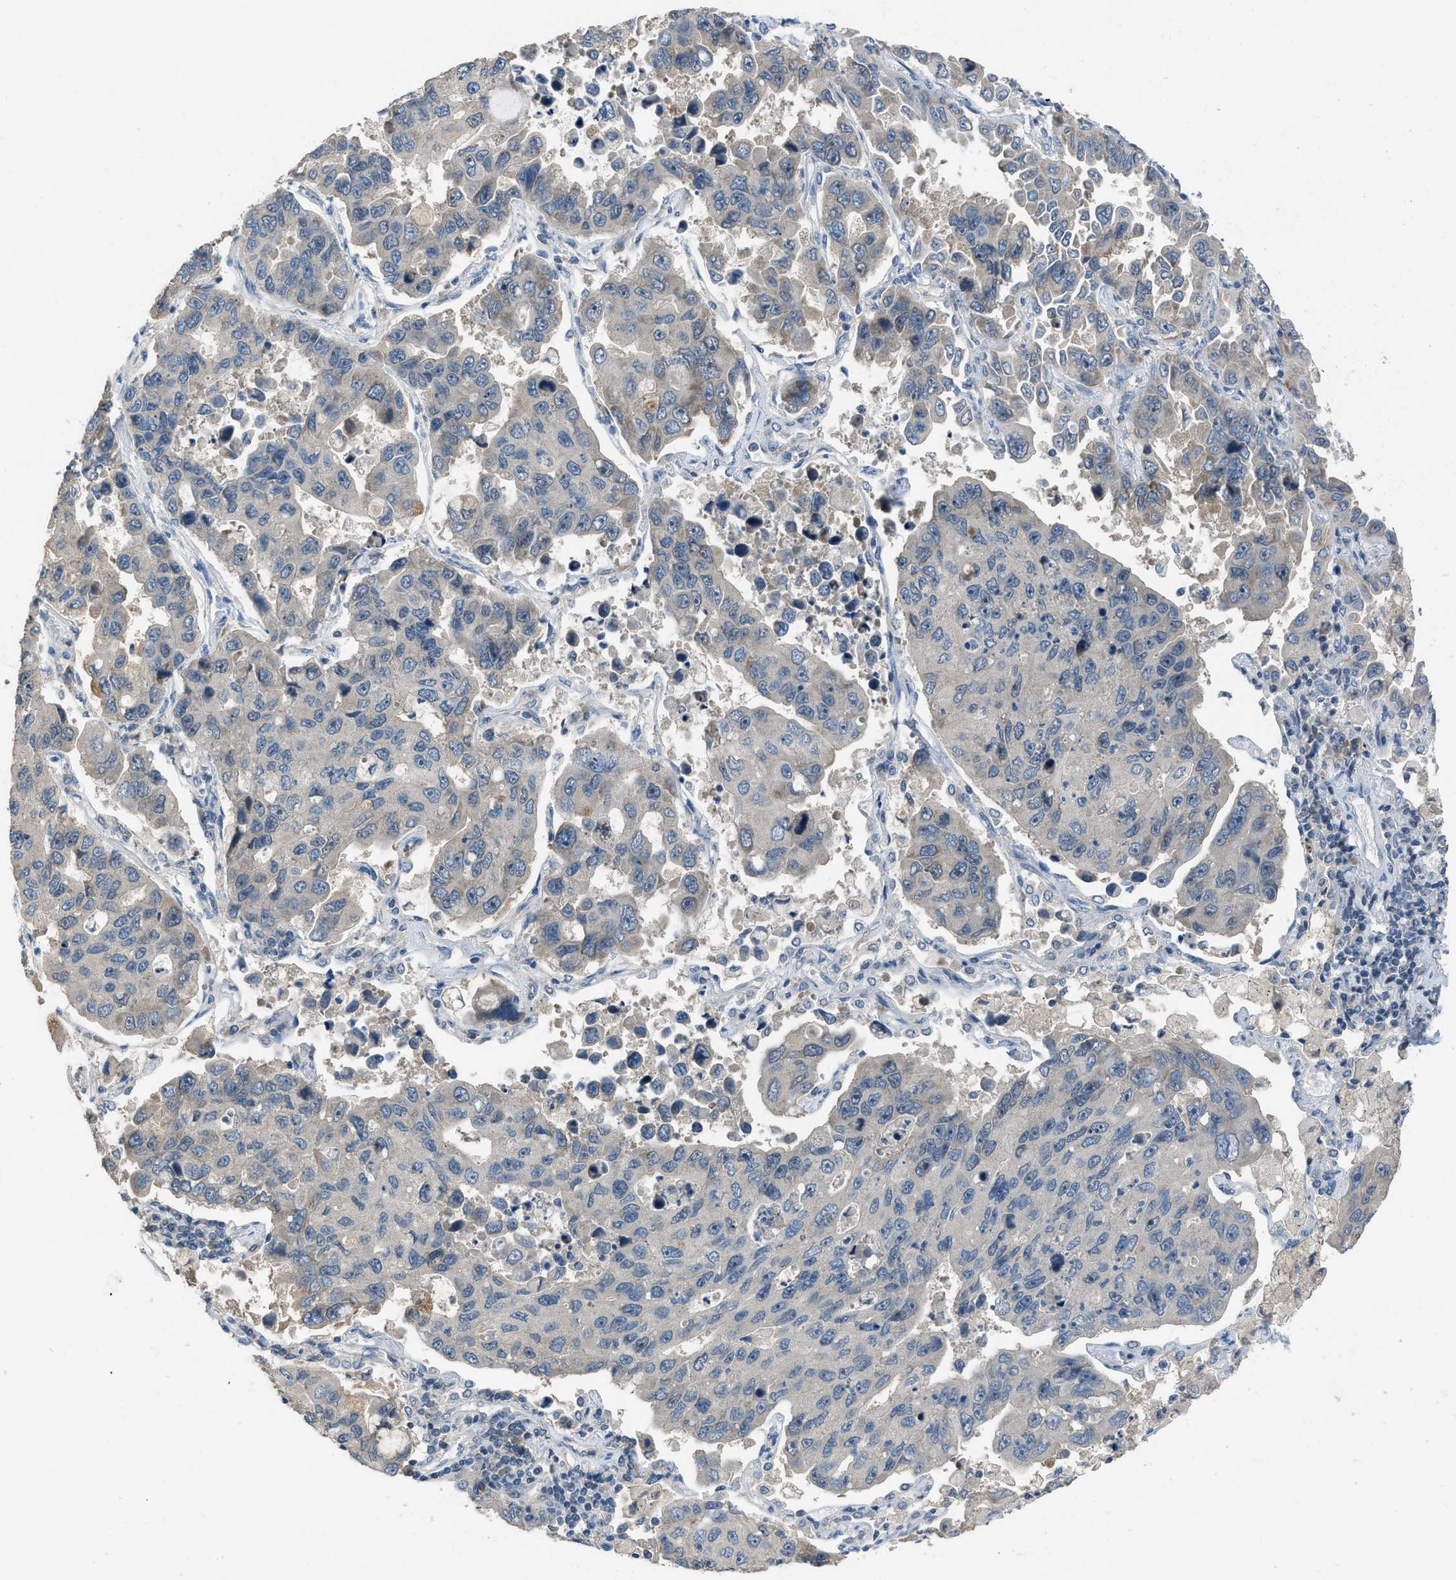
{"staining": {"intensity": "weak", "quantity": "<25%", "location": "cytoplasmic/membranous"}, "tissue": "lung cancer", "cell_type": "Tumor cells", "image_type": "cancer", "snomed": [{"axis": "morphology", "description": "Adenocarcinoma, NOS"}, {"axis": "topography", "description": "Lung"}], "caption": "There is no significant staining in tumor cells of lung adenocarcinoma.", "gene": "MIS18A", "patient": {"sex": "male", "age": 64}}